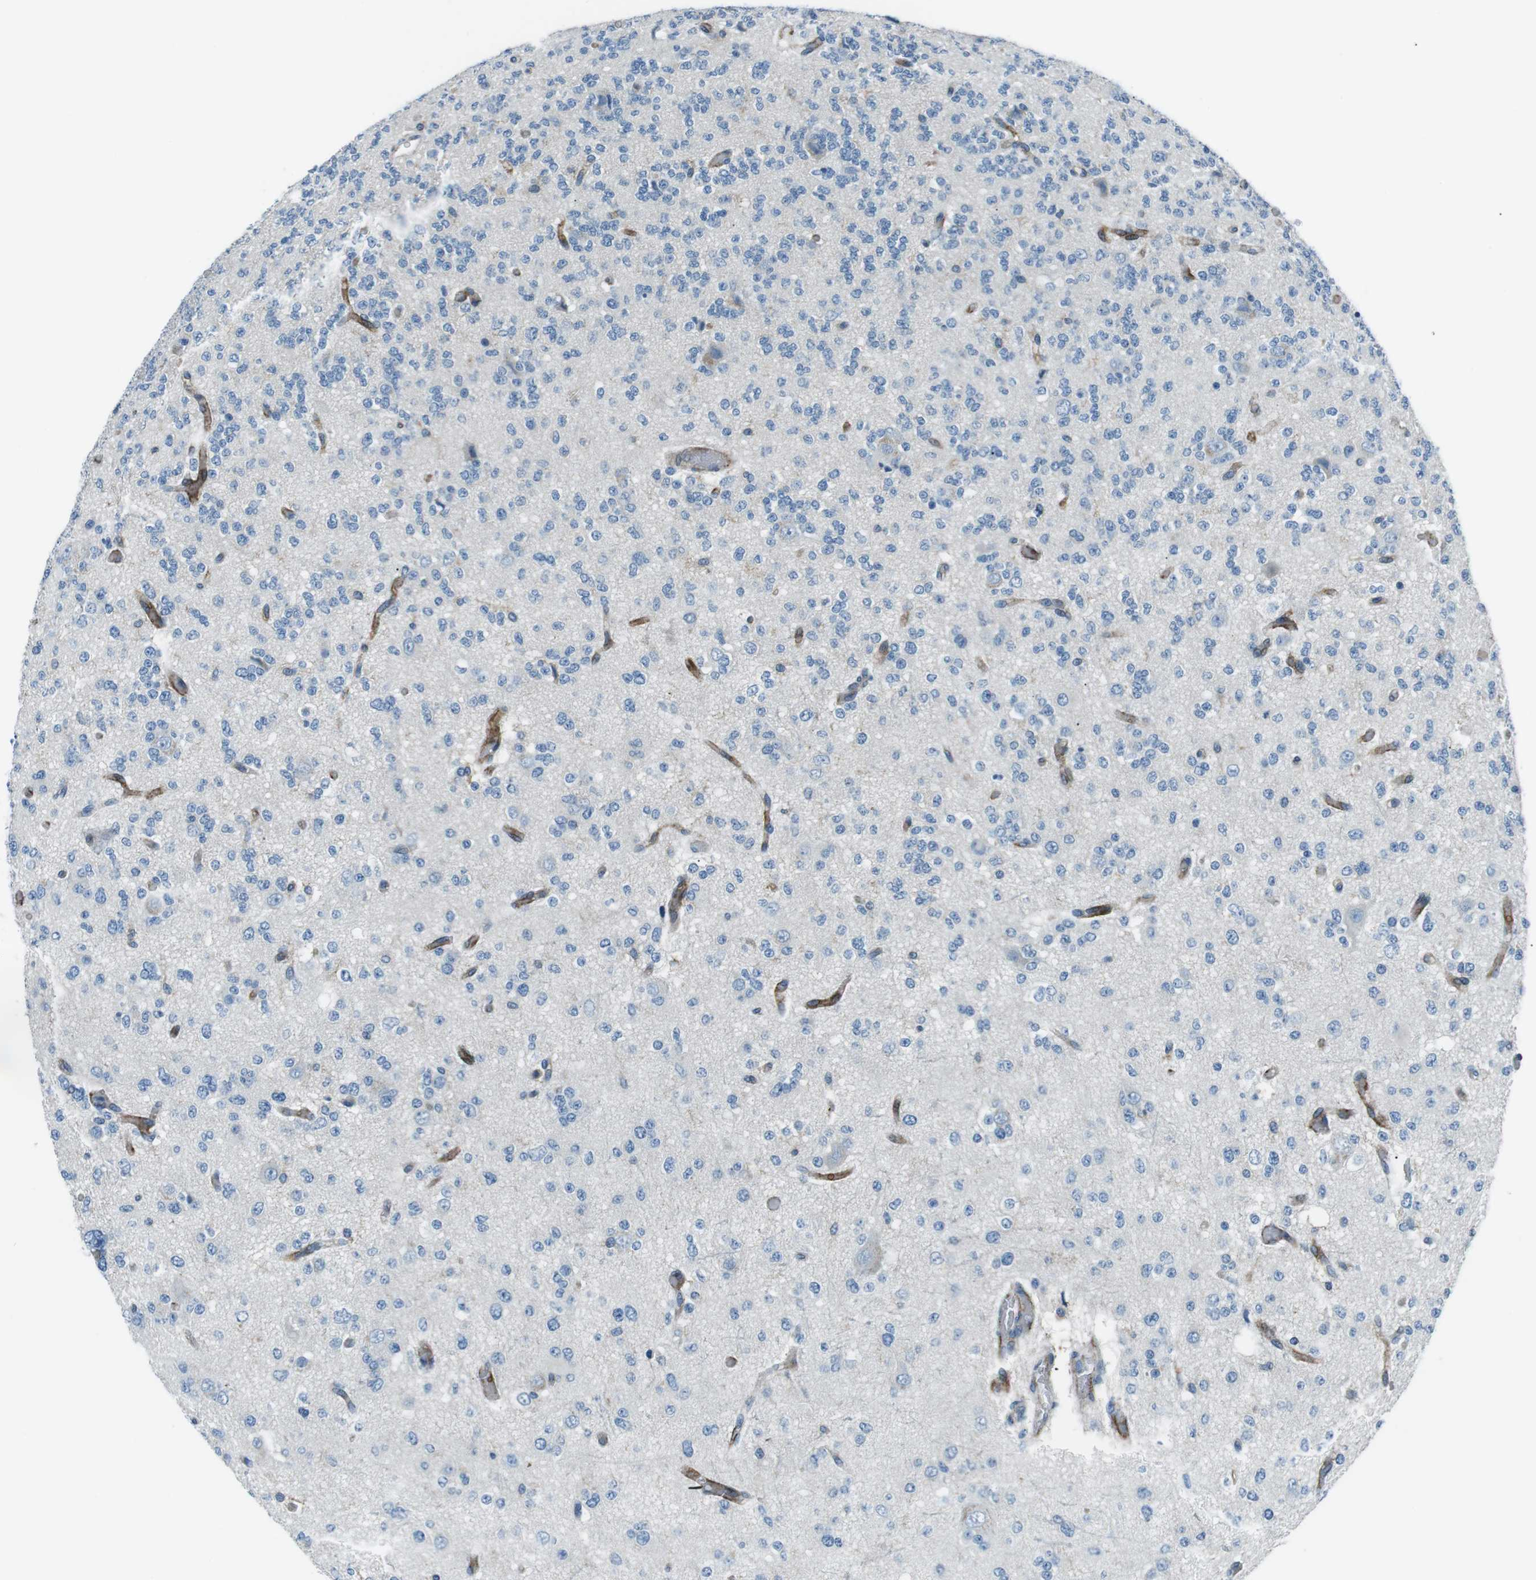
{"staining": {"intensity": "negative", "quantity": "none", "location": "none"}, "tissue": "glioma", "cell_type": "Tumor cells", "image_type": "cancer", "snomed": [{"axis": "morphology", "description": "Glioma, malignant, Low grade"}, {"axis": "topography", "description": "Brain"}], "caption": "Tumor cells are negative for brown protein staining in glioma.", "gene": "CSF2RA", "patient": {"sex": "male", "age": 38}}